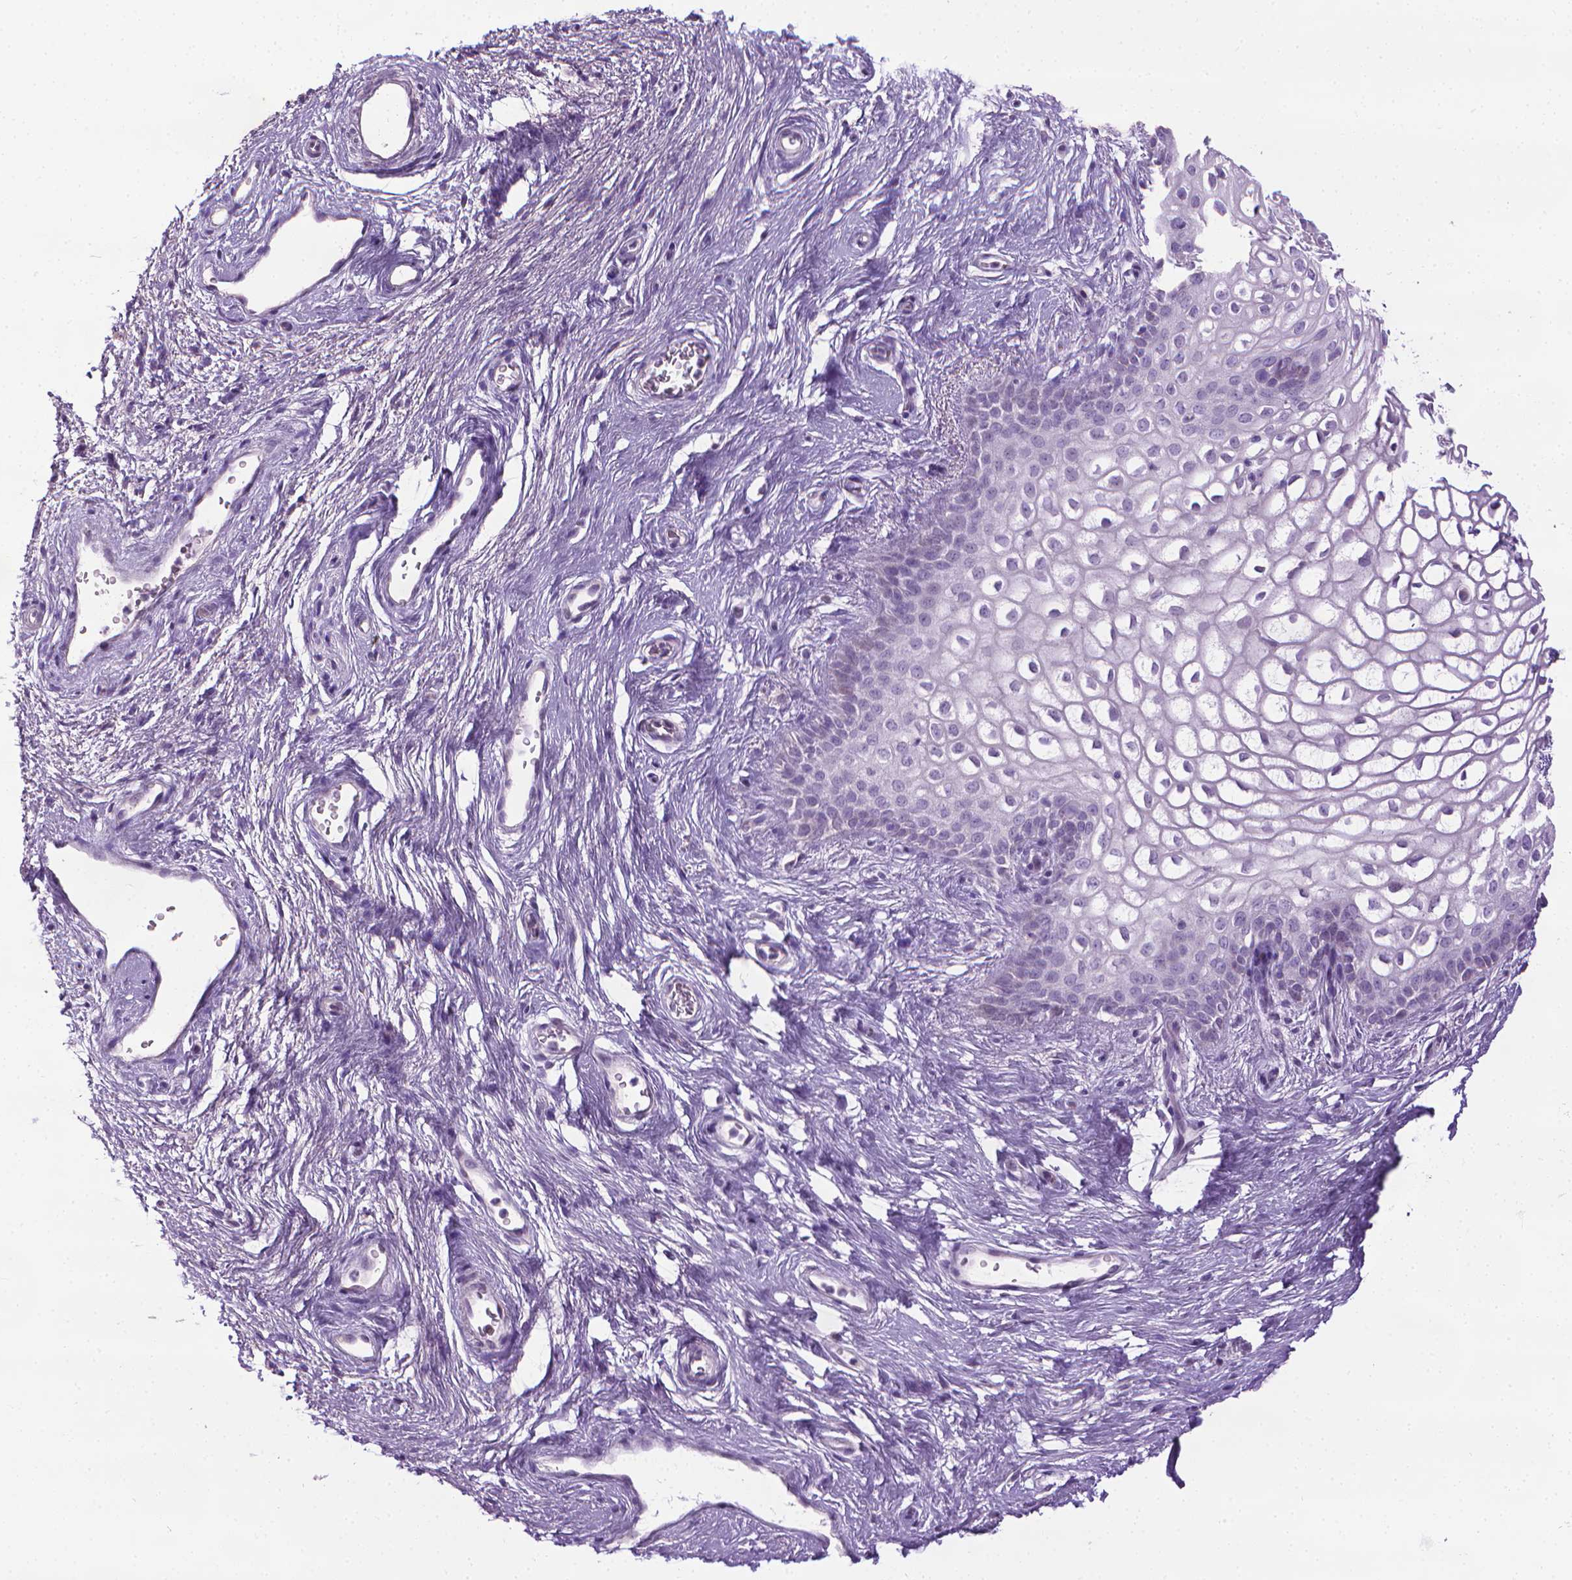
{"staining": {"intensity": "negative", "quantity": "none", "location": "none"}, "tissue": "skin", "cell_type": "Epidermal cells", "image_type": "normal", "snomed": [{"axis": "morphology", "description": "Normal tissue, NOS"}, {"axis": "topography", "description": "Anal"}], "caption": "Immunohistochemical staining of benign human skin displays no significant expression in epidermal cells. The staining is performed using DAB (3,3'-diaminobenzidine) brown chromogen with nuclei counter-stained in using hematoxylin.", "gene": "DNAI7", "patient": {"sex": "female", "age": 46}}